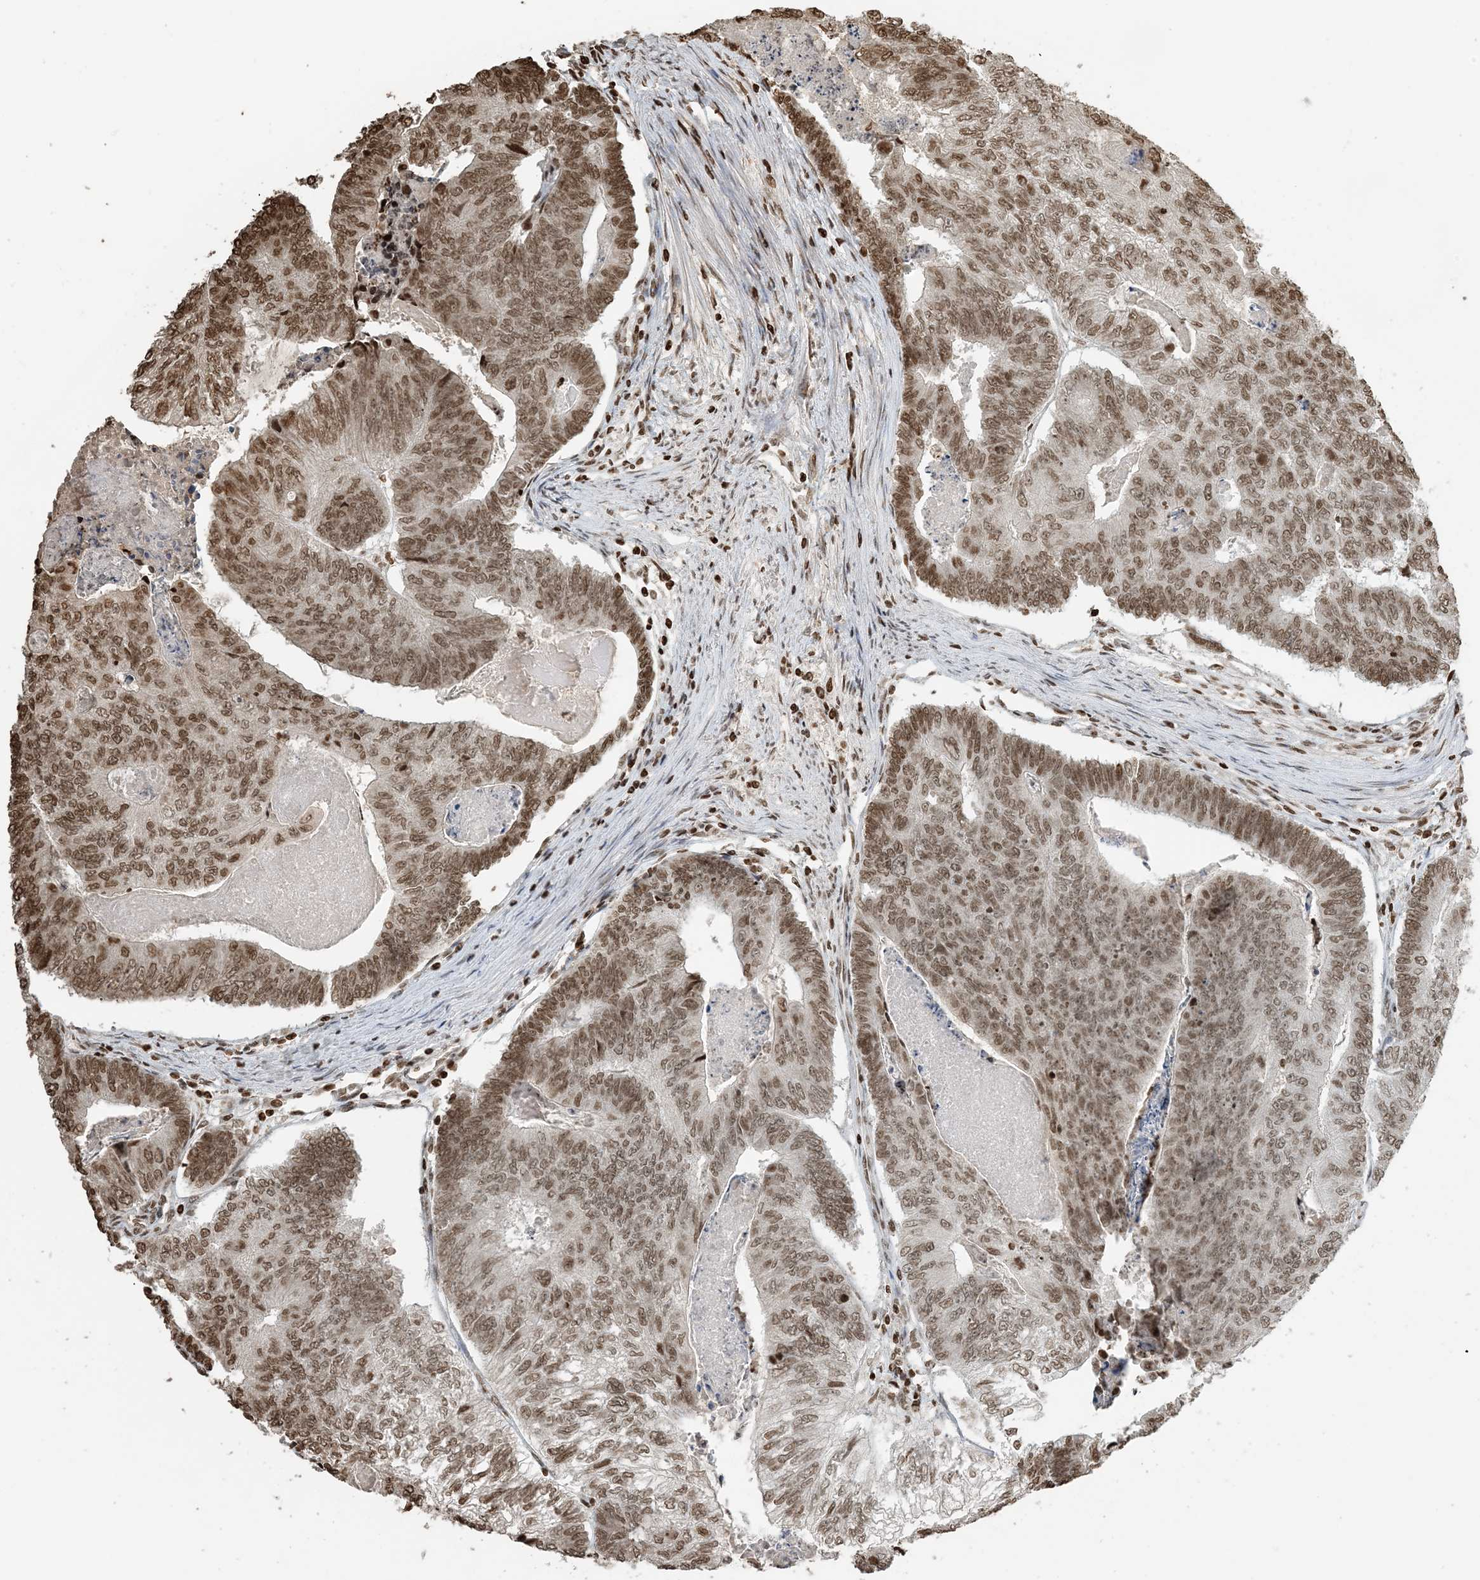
{"staining": {"intensity": "moderate", "quantity": ">75%", "location": "nuclear"}, "tissue": "colorectal cancer", "cell_type": "Tumor cells", "image_type": "cancer", "snomed": [{"axis": "morphology", "description": "Adenocarcinoma, NOS"}, {"axis": "topography", "description": "Colon"}], "caption": "Colorectal cancer (adenocarcinoma) stained with a brown dye shows moderate nuclear positive expression in approximately >75% of tumor cells.", "gene": "H3-3B", "patient": {"sex": "female", "age": 67}}